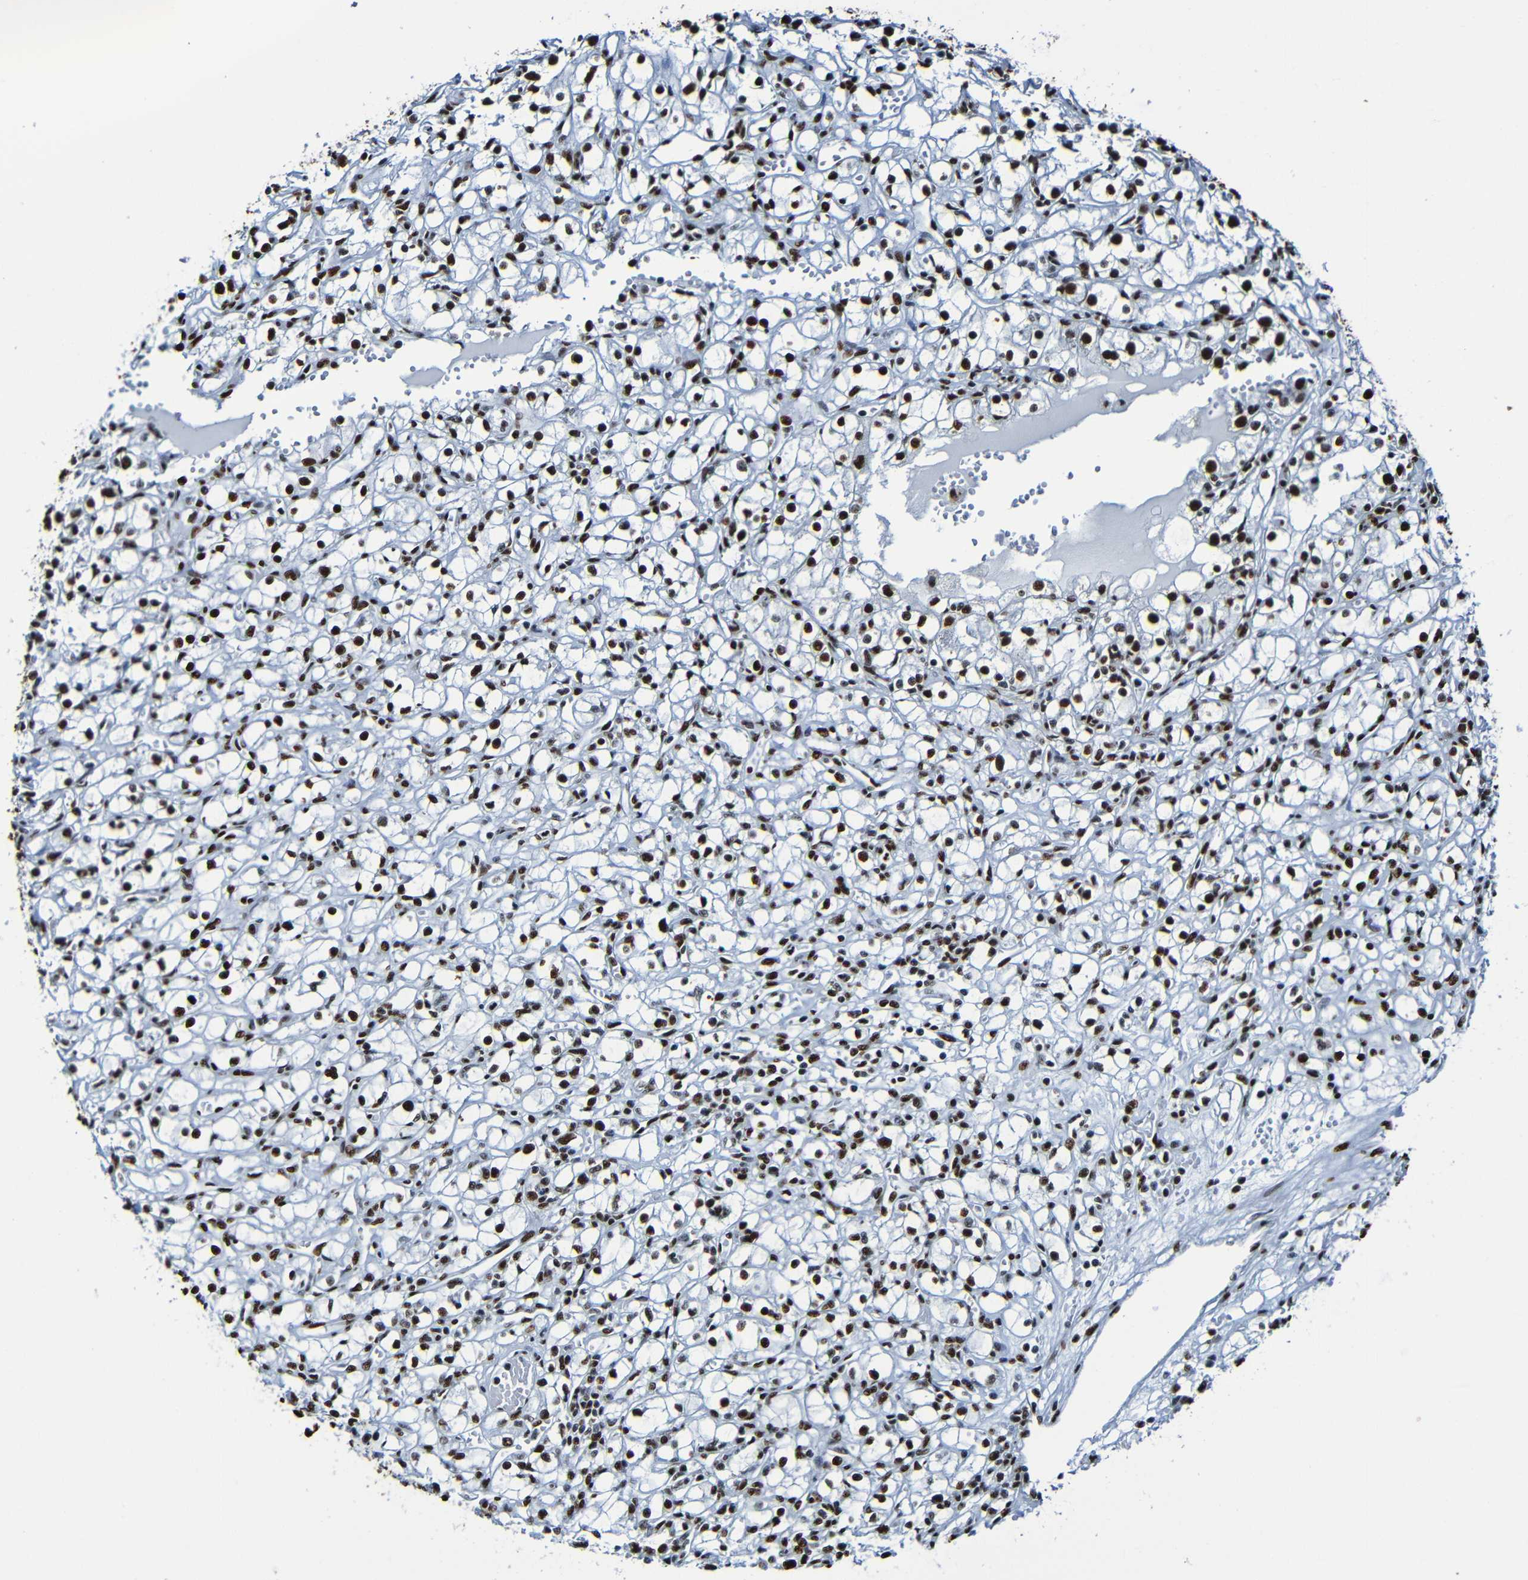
{"staining": {"intensity": "strong", "quantity": ">75%", "location": "nuclear"}, "tissue": "renal cancer", "cell_type": "Tumor cells", "image_type": "cancer", "snomed": [{"axis": "morphology", "description": "Adenocarcinoma, NOS"}, {"axis": "topography", "description": "Kidney"}], "caption": "Strong nuclear protein positivity is identified in approximately >75% of tumor cells in renal cancer.", "gene": "SRSF3", "patient": {"sex": "male", "age": 56}}